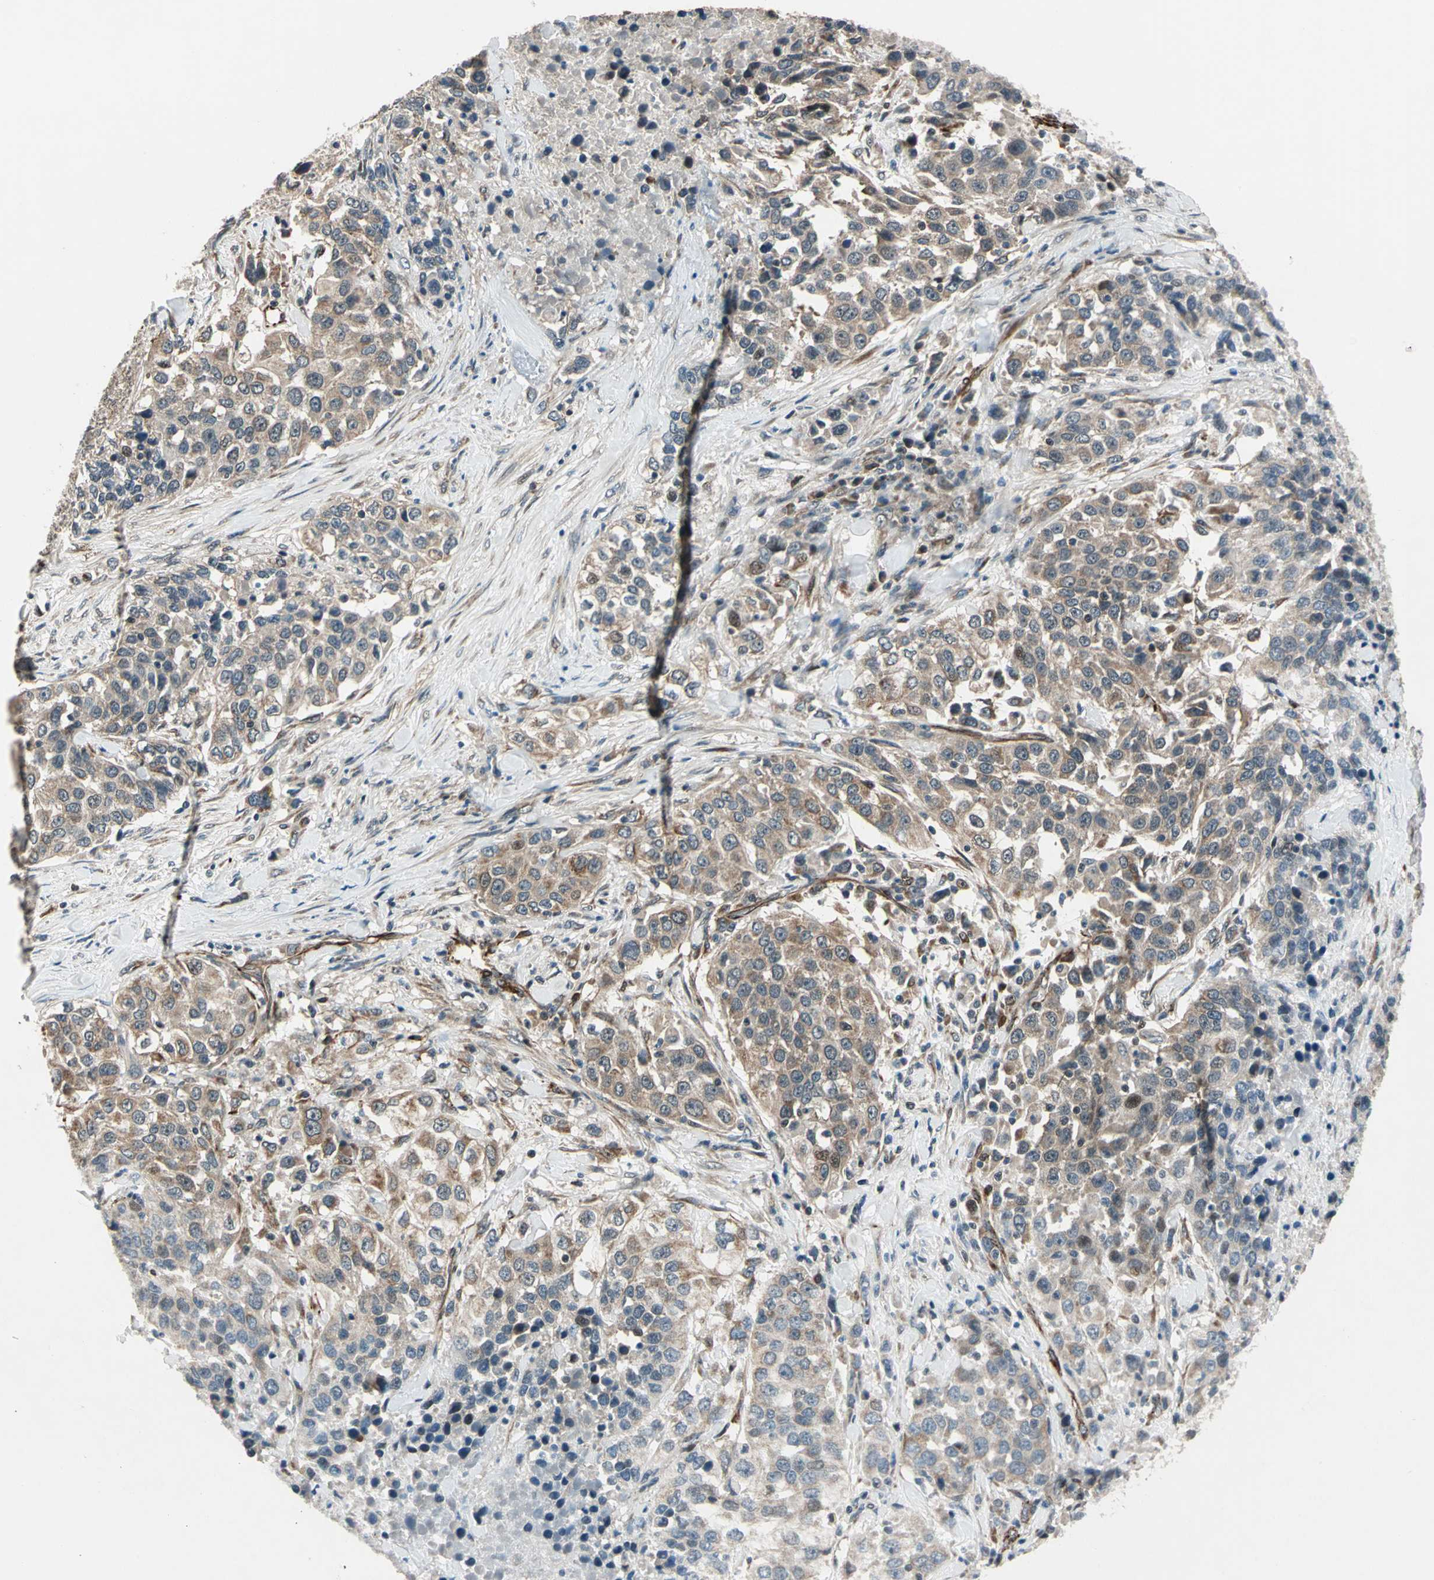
{"staining": {"intensity": "moderate", "quantity": ">75%", "location": "cytoplasmic/membranous"}, "tissue": "urothelial cancer", "cell_type": "Tumor cells", "image_type": "cancer", "snomed": [{"axis": "morphology", "description": "Urothelial carcinoma, High grade"}, {"axis": "topography", "description": "Urinary bladder"}], "caption": "An immunohistochemistry image of neoplastic tissue is shown. Protein staining in brown shows moderate cytoplasmic/membranous positivity in urothelial carcinoma (high-grade) within tumor cells. The staining was performed using DAB to visualize the protein expression in brown, while the nuclei were stained in blue with hematoxylin (Magnification: 20x).", "gene": "EXD2", "patient": {"sex": "female", "age": 80}}